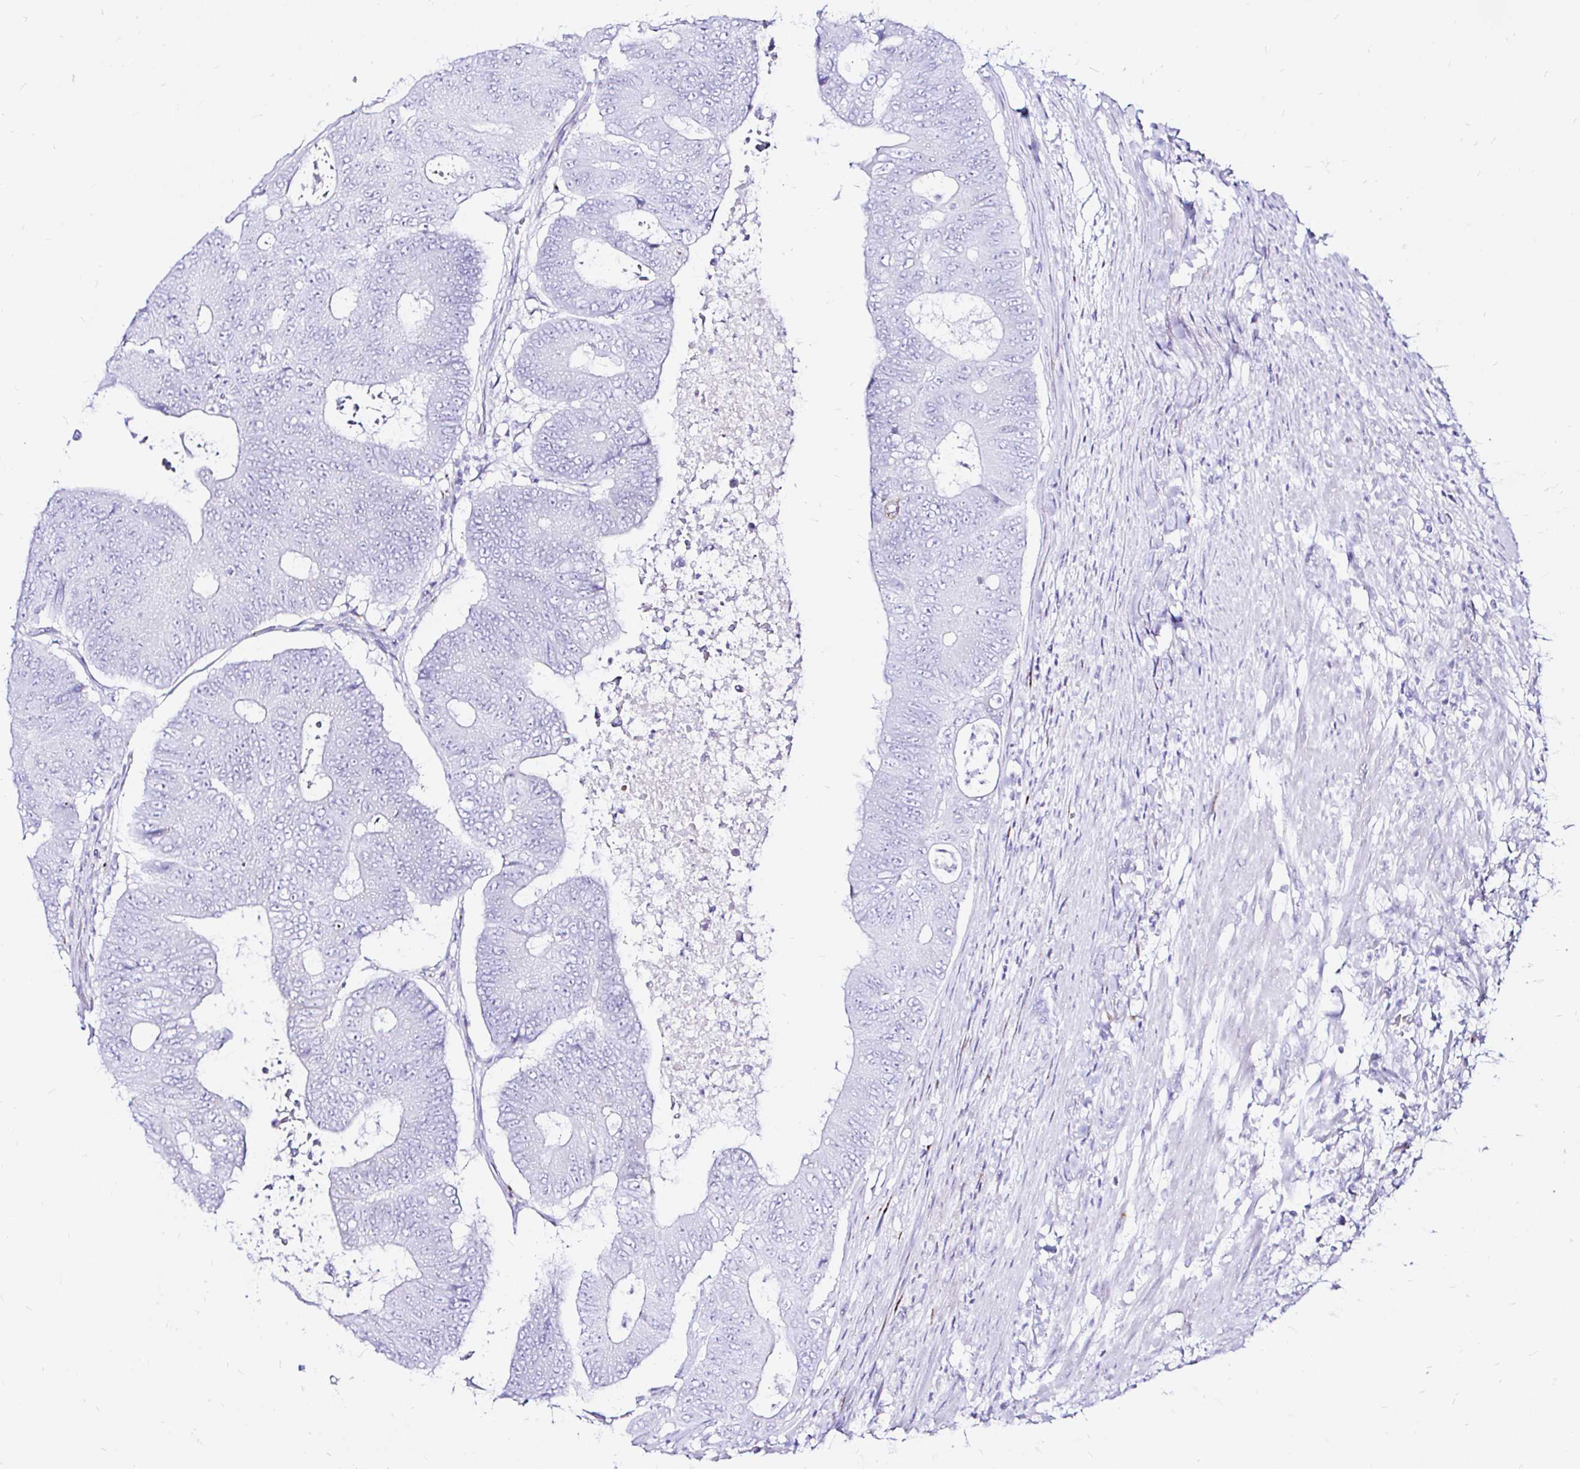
{"staining": {"intensity": "negative", "quantity": "none", "location": "none"}, "tissue": "colorectal cancer", "cell_type": "Tumor cells", "image_type": "cancer", "snomed": [{"axis": "morphology", "description": "Adenocarcinoma, NOS"}, {"axis": "topography", "description": "Colon"}], "caption": "IHC image of neoplastic tissue: adenocarcinoma (colorectal) stained with DAB exhibits no significant protein positivity in tumor cells. (DAB (3,3'-diaminobenzidine) immunohistochemistry (IHC) with hematoxylin counter stain).", "gene": "ZNF432", "patient": {"sex": "female", "age": 48}}